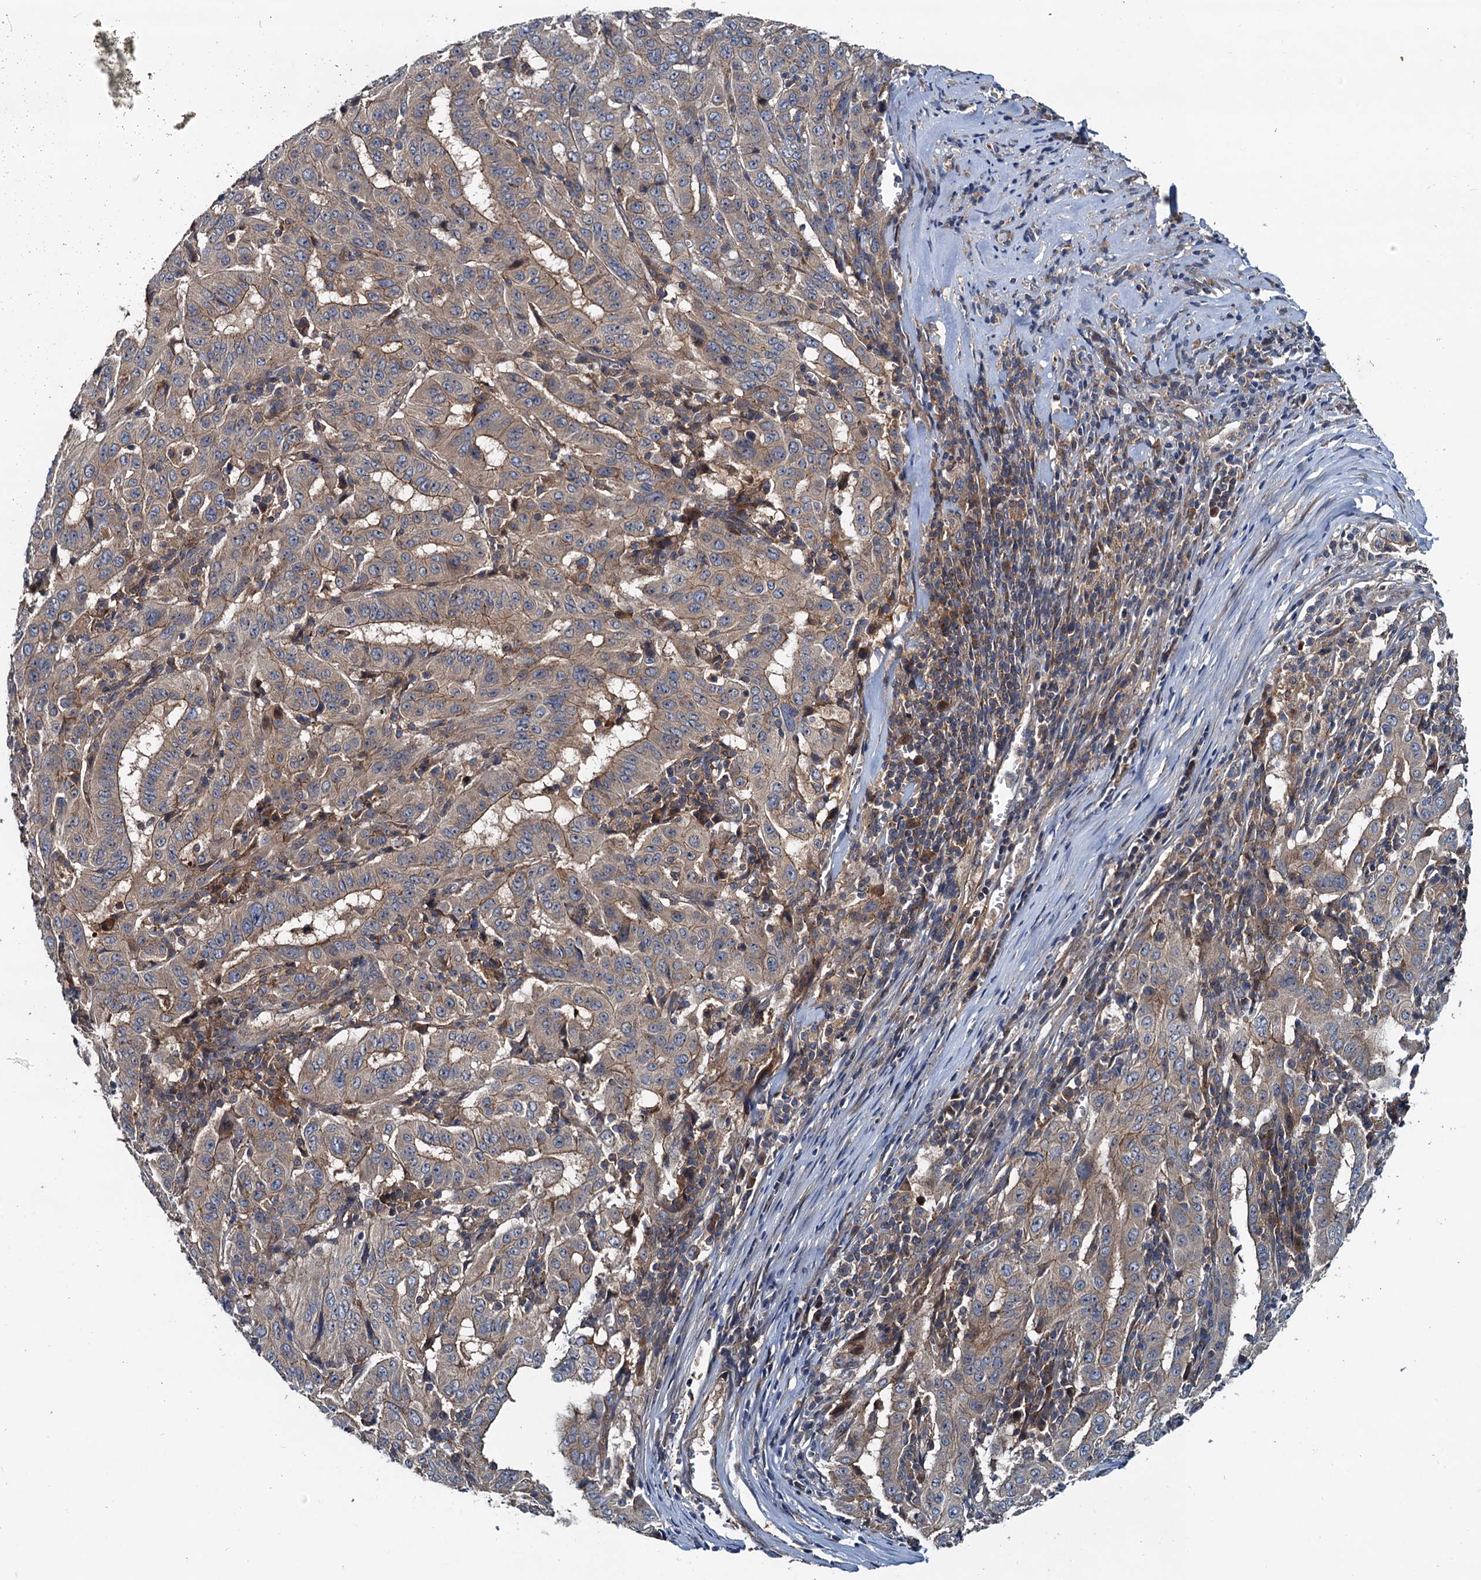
{"staining": {"intensity": "weak", "quantity": ">75%", "location": "cytoplasmic/membranous"}, "tissue": "pancreatic cancer", "cell_type": "Tumor cells", "image_type": "cancer", "snomed": [{"axis": "morphology", "description": "Adenocarcinoma, NOS"}, {"axis": "topography", "description": "Pancreas"}], "caption": "Brown immunohistochemical staining in pancreatic cancer (adenocarcinoma) reveals weak cytoplasmic/membranous expression in about >75% of tumor cells. The staining was performed using DAB (3,3'-diaminobenzidine) to visualize the protein expression in brown, while the nuclei were stained in blue with hematoxylin (Magnification: 20x).", "gene": "EFL1", "patient": {"sex": "male", "age": 63}}